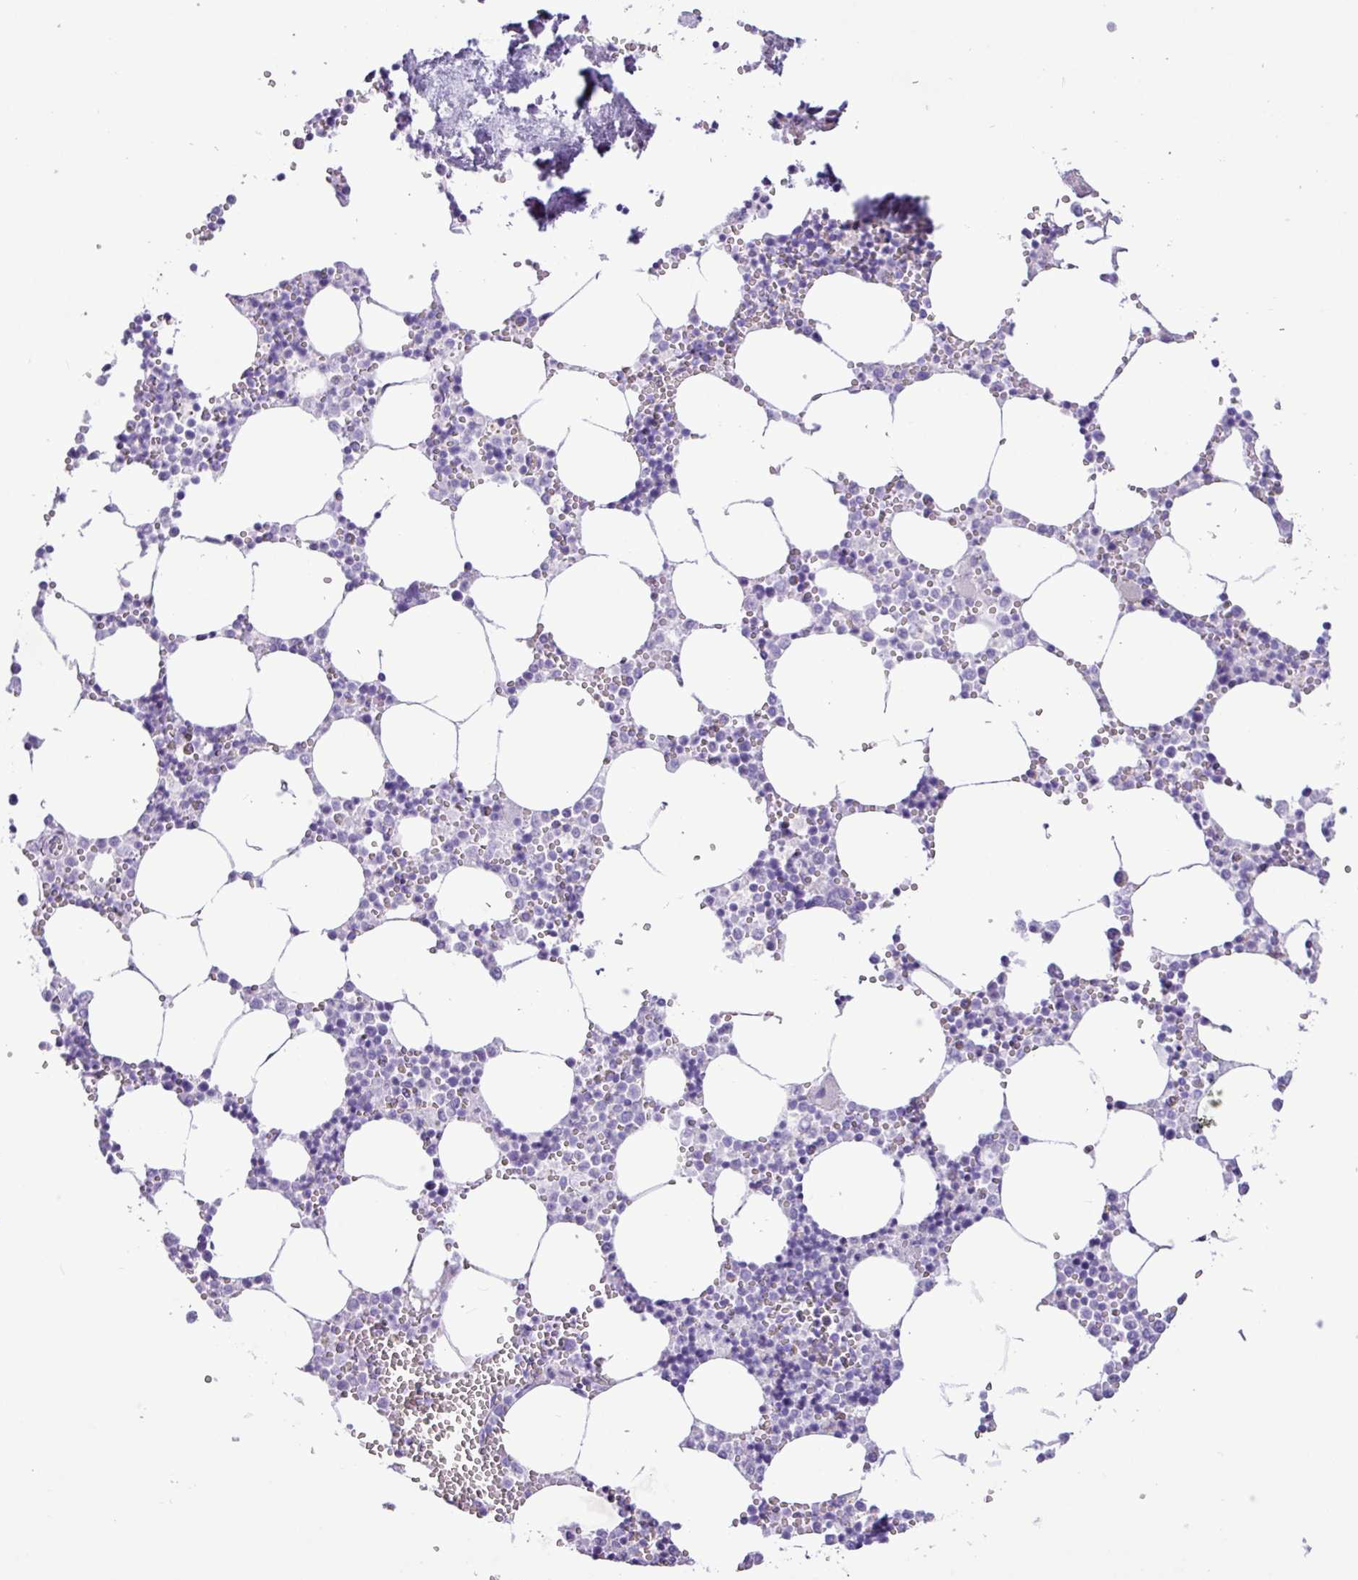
{"staining": {"intensity": "negative", "quantity": "none", "location": "none"}, "tissue": "bone marrow", "cell_type": "Hematopoietic cells", "image_type": "normal", "snomed": [{"axis": "morphology", "description": "Normal tissue, NOS"}, {"axis": "topography", "description": "Bone marrow"}], "caption": "Hematopoietic cells show no significant protein staining in benign bone marrow. (Stains: DAB (3,3'-diaminobenzidine) immunohistochemistry (IHC) with hematoxylin counter stain, Microscopy: brightfield microscopy at high magnification).", "gene": "SLC38A1", "patient": {"sex": "male", "age": 54}}